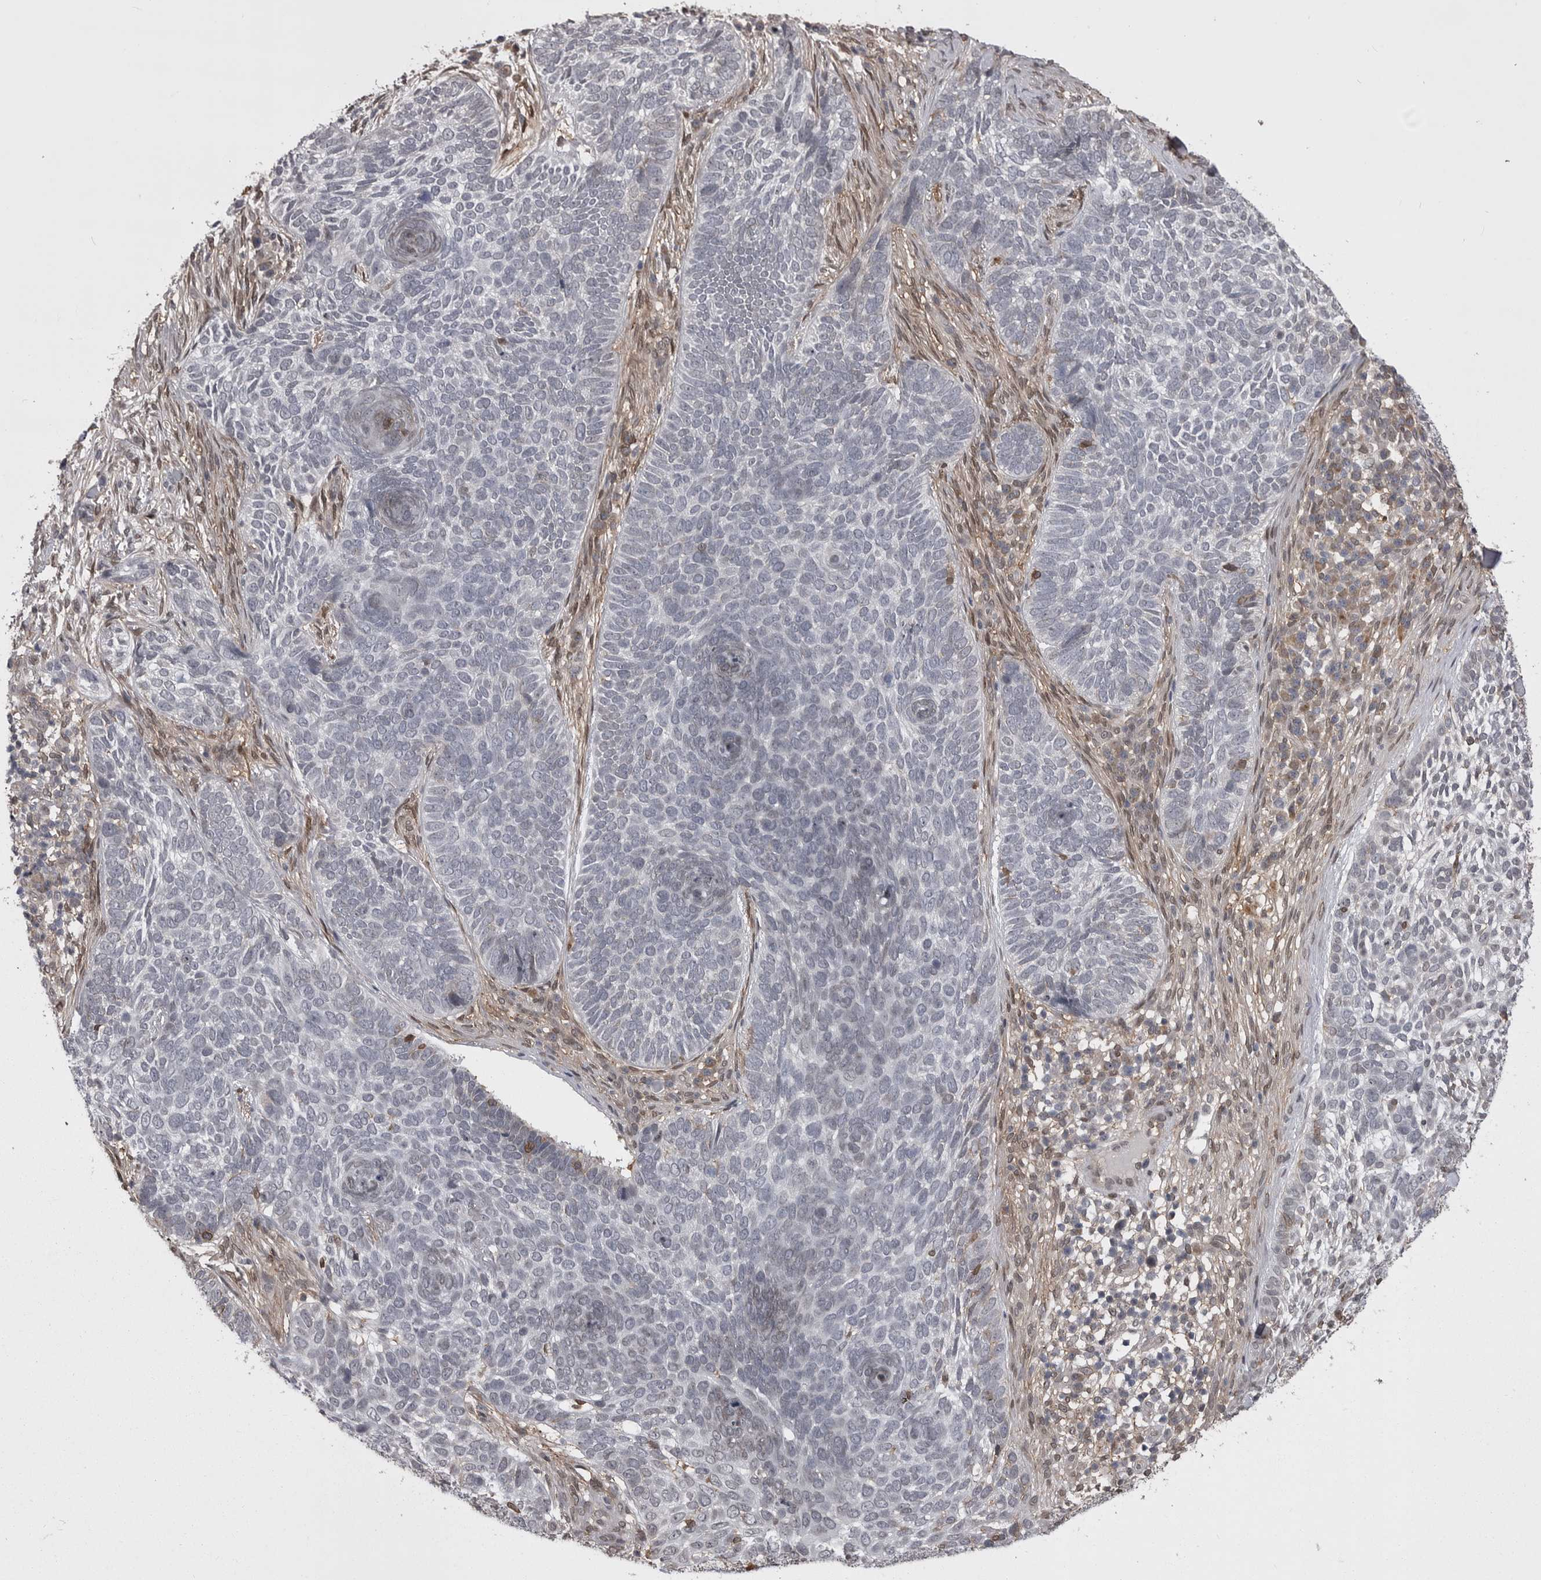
{"staining": {"intensity": "negative", "quantity": "none", "location": "none"}, "tissue": "skin cancer", "cell_type": "Tumor cells", "image_type": "cancer", "snomed": [{"axis": "morphology", "description": "Basal cell carcinoma"}, {"axis": "topography", "description": "Skin"}], "caption": "This is an IHC histopathology image of human skin cancer (basal cell carcinoma). There is no positivity in tumor cells.", "gene": "ABL1", "patient": {"sex": "female", "age": 64}}